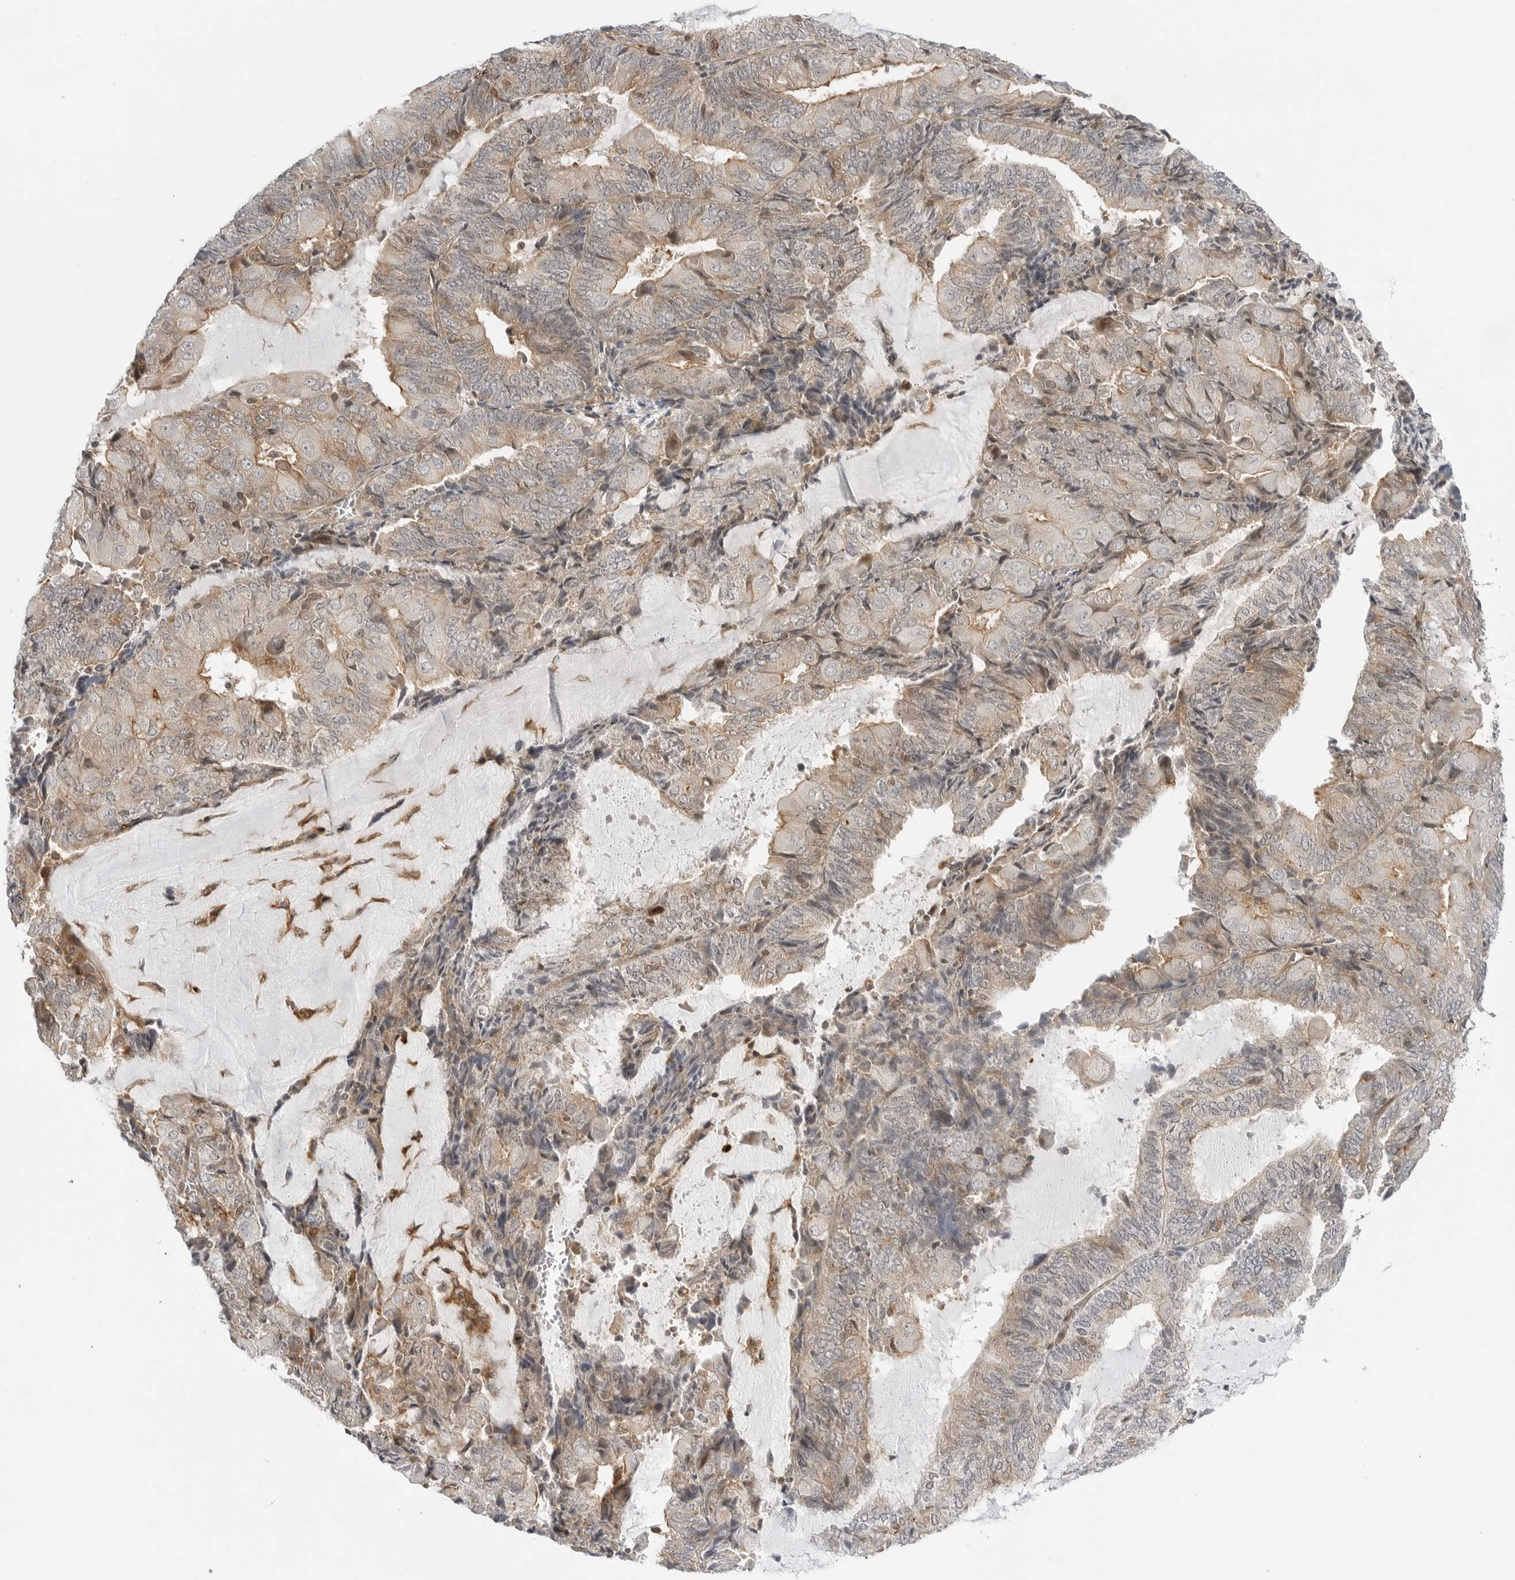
{"staining": {"intensity": "moderate", "quantity": "25%-75%", "location": "cytoplasmic/membranous"}, "tissue": "endometrial cancer", "cell_type": "Tumor cells", "image_type": "cancer", "snomed": [{"axis": "morphology", "description": "Adenocarcinoma, NOS"}, {"axis": "topography", "description": "Endometrium"}], "caption": "Immunohistochemical staining of endometrial cancer (adenocarcinoma) exhibits medium levels of moderate cytoplasmic/membranous protein staining in approximately 25%-75% of tumor cells.", "gene": "STXBP3", "patient": {"sex": "female", "age": 81}}